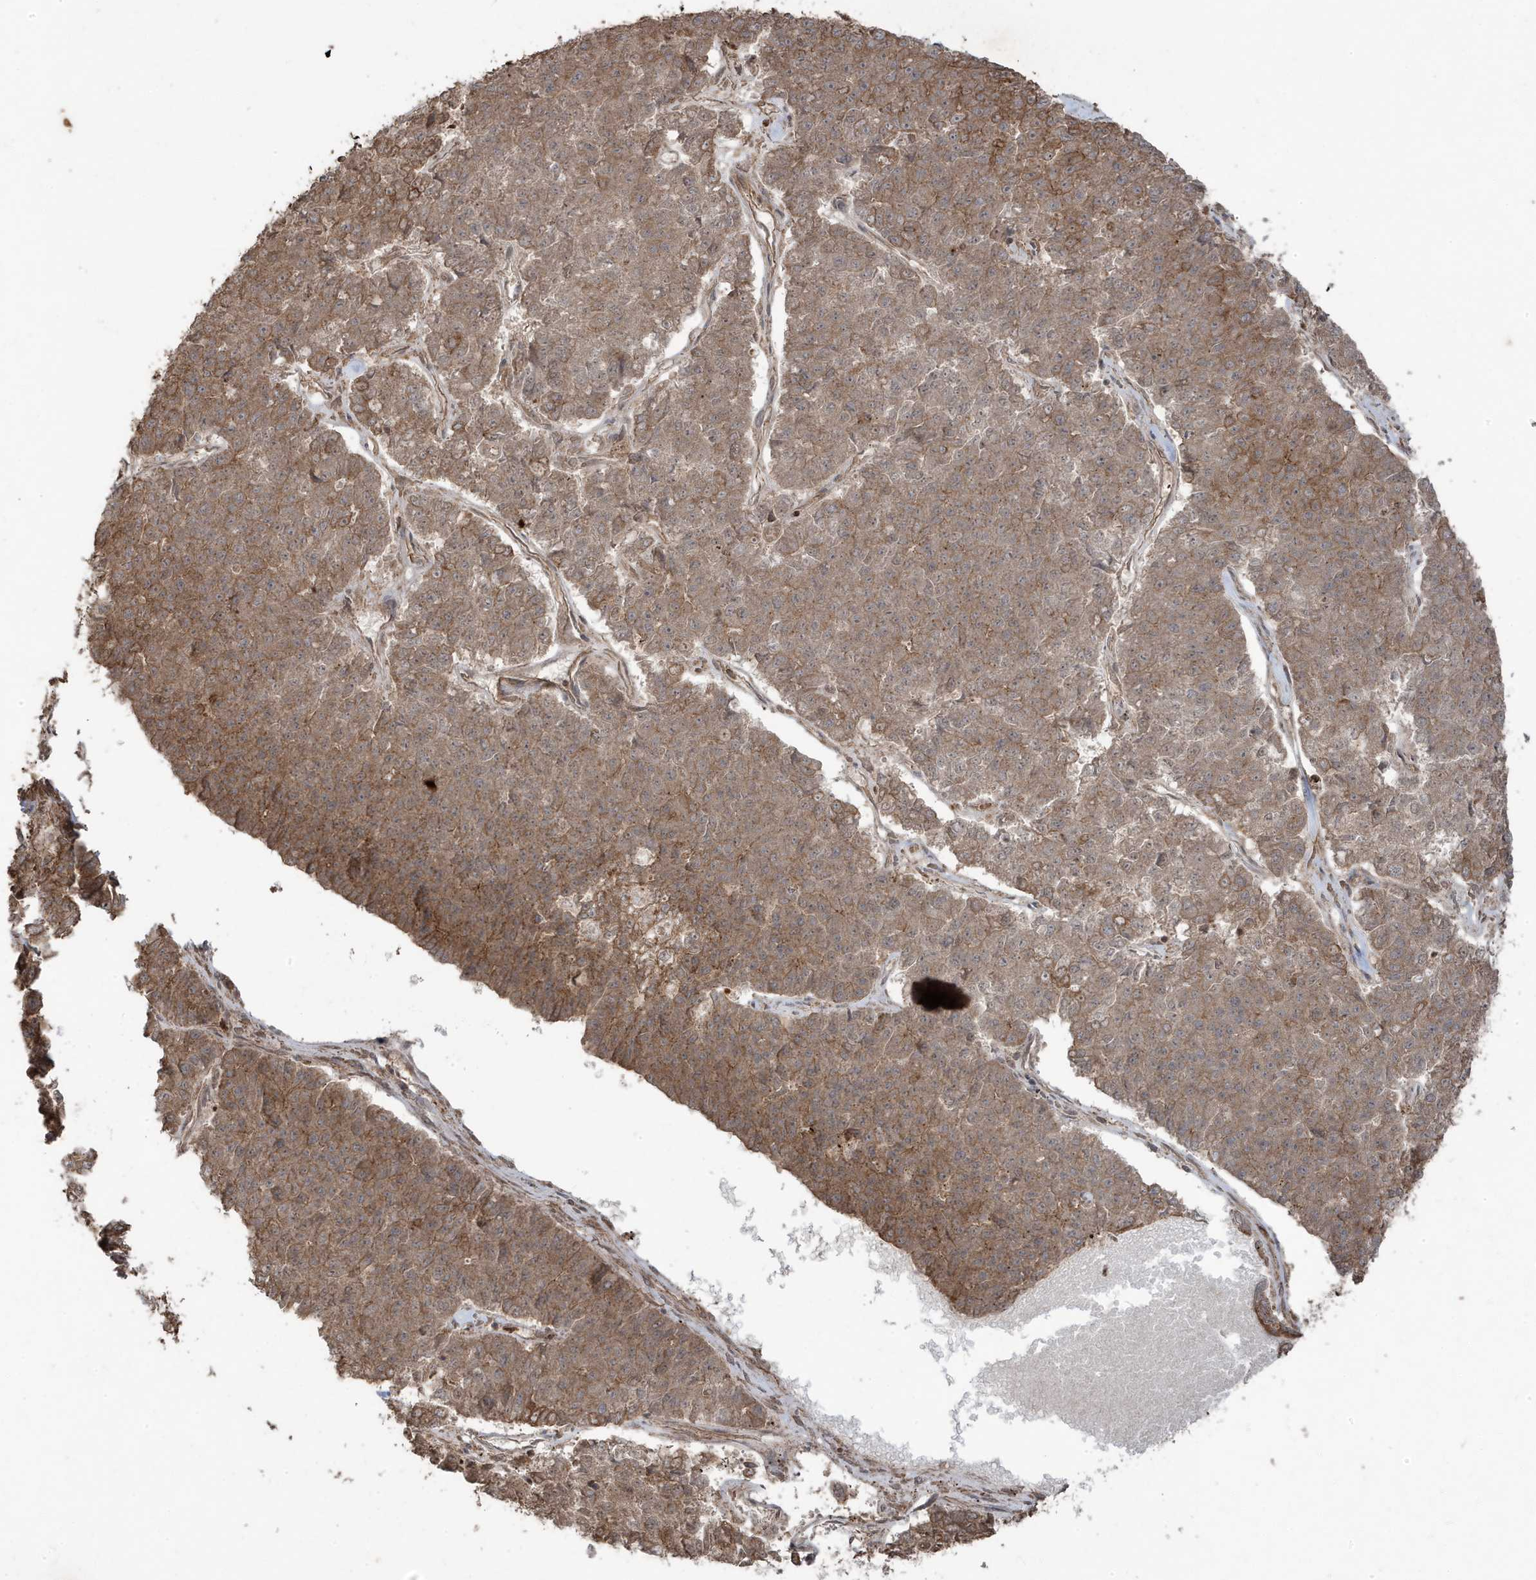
{"staining": {"intensity": "moderate", "quantity": ">75%", "location": "cytoplasmic/membranous"}, "tissue": "pancreatic cancer", "cell_type": "Tumor cells", "image_type": "cancer", "snomed": [{"axis": "morphology", "description": "Adenocarcinoma, NOS"}, {"axis": "topography", "description": "Pancreas"}], "caption": "IHC of human pancreatic cancer (adenocarcinoma) reveals medium levels of moderate cytoplasmic/membranous positivity in approximately >75% of tumor cells.", "gene": "ASAP1", "patient": {"sex": "male", "age": 50}}